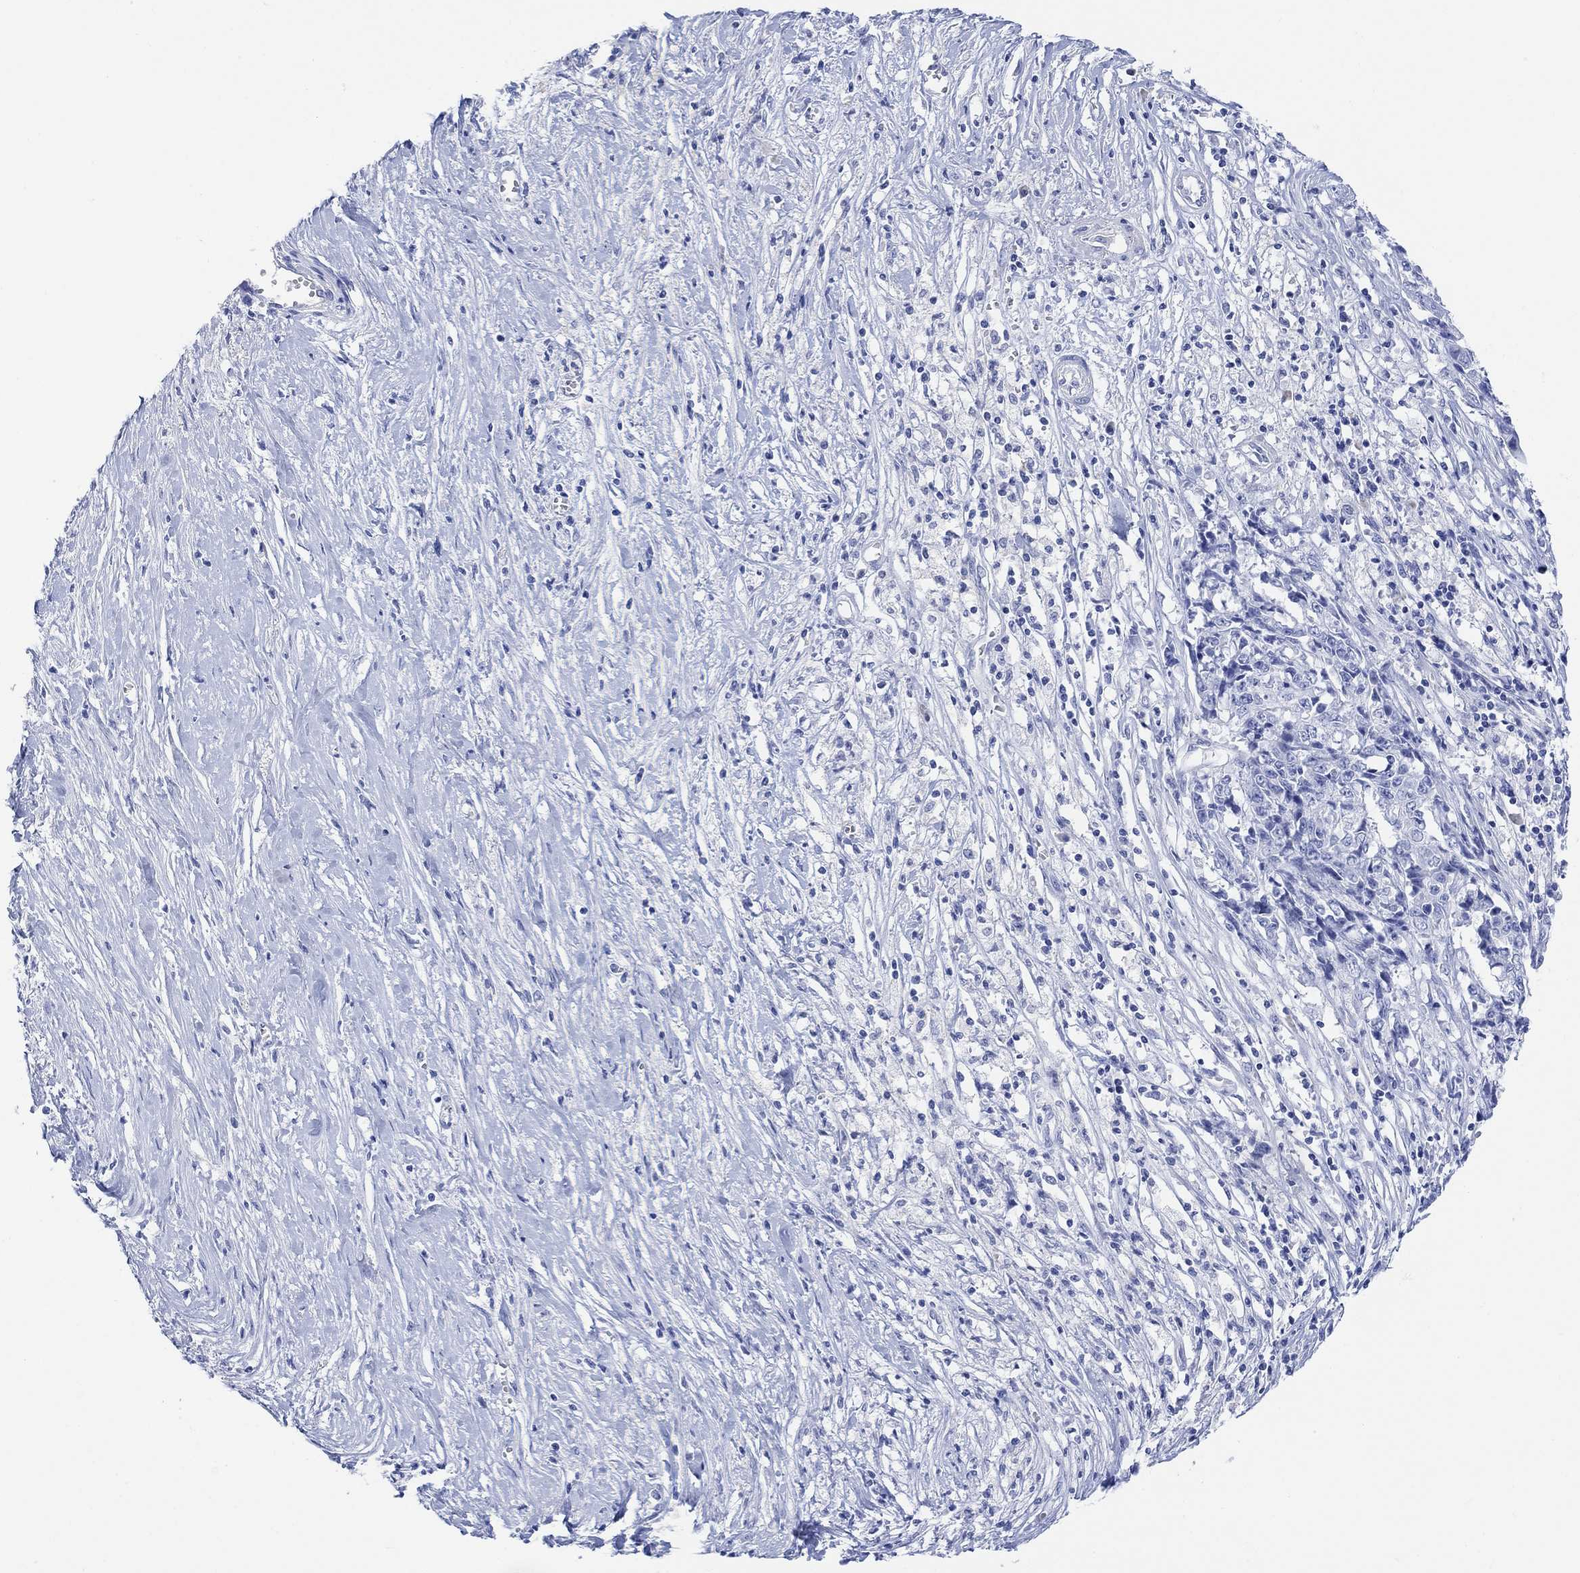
{"staining": {"intensity": "negative", "quantity": "none", "location": "none"}, "tissue": "ovarian cancer", "cell_type": "Tumor cells", "image_type": "cancer", "snomed": [{"axis": "morphology", "description": "Carcinoma, endometroid"}, {"axis": "topography", "description": "Ovary"}], "caption": "There is no significant expression in tumor cells of endometroid carcinoma (ovarian). Brightfield microscopy of IHC stained with DAB (brown) and hematoxylin (blue), captured at high magnification.", "gene": "GNG13", "patient": {"sex": "female", "age": 42}}